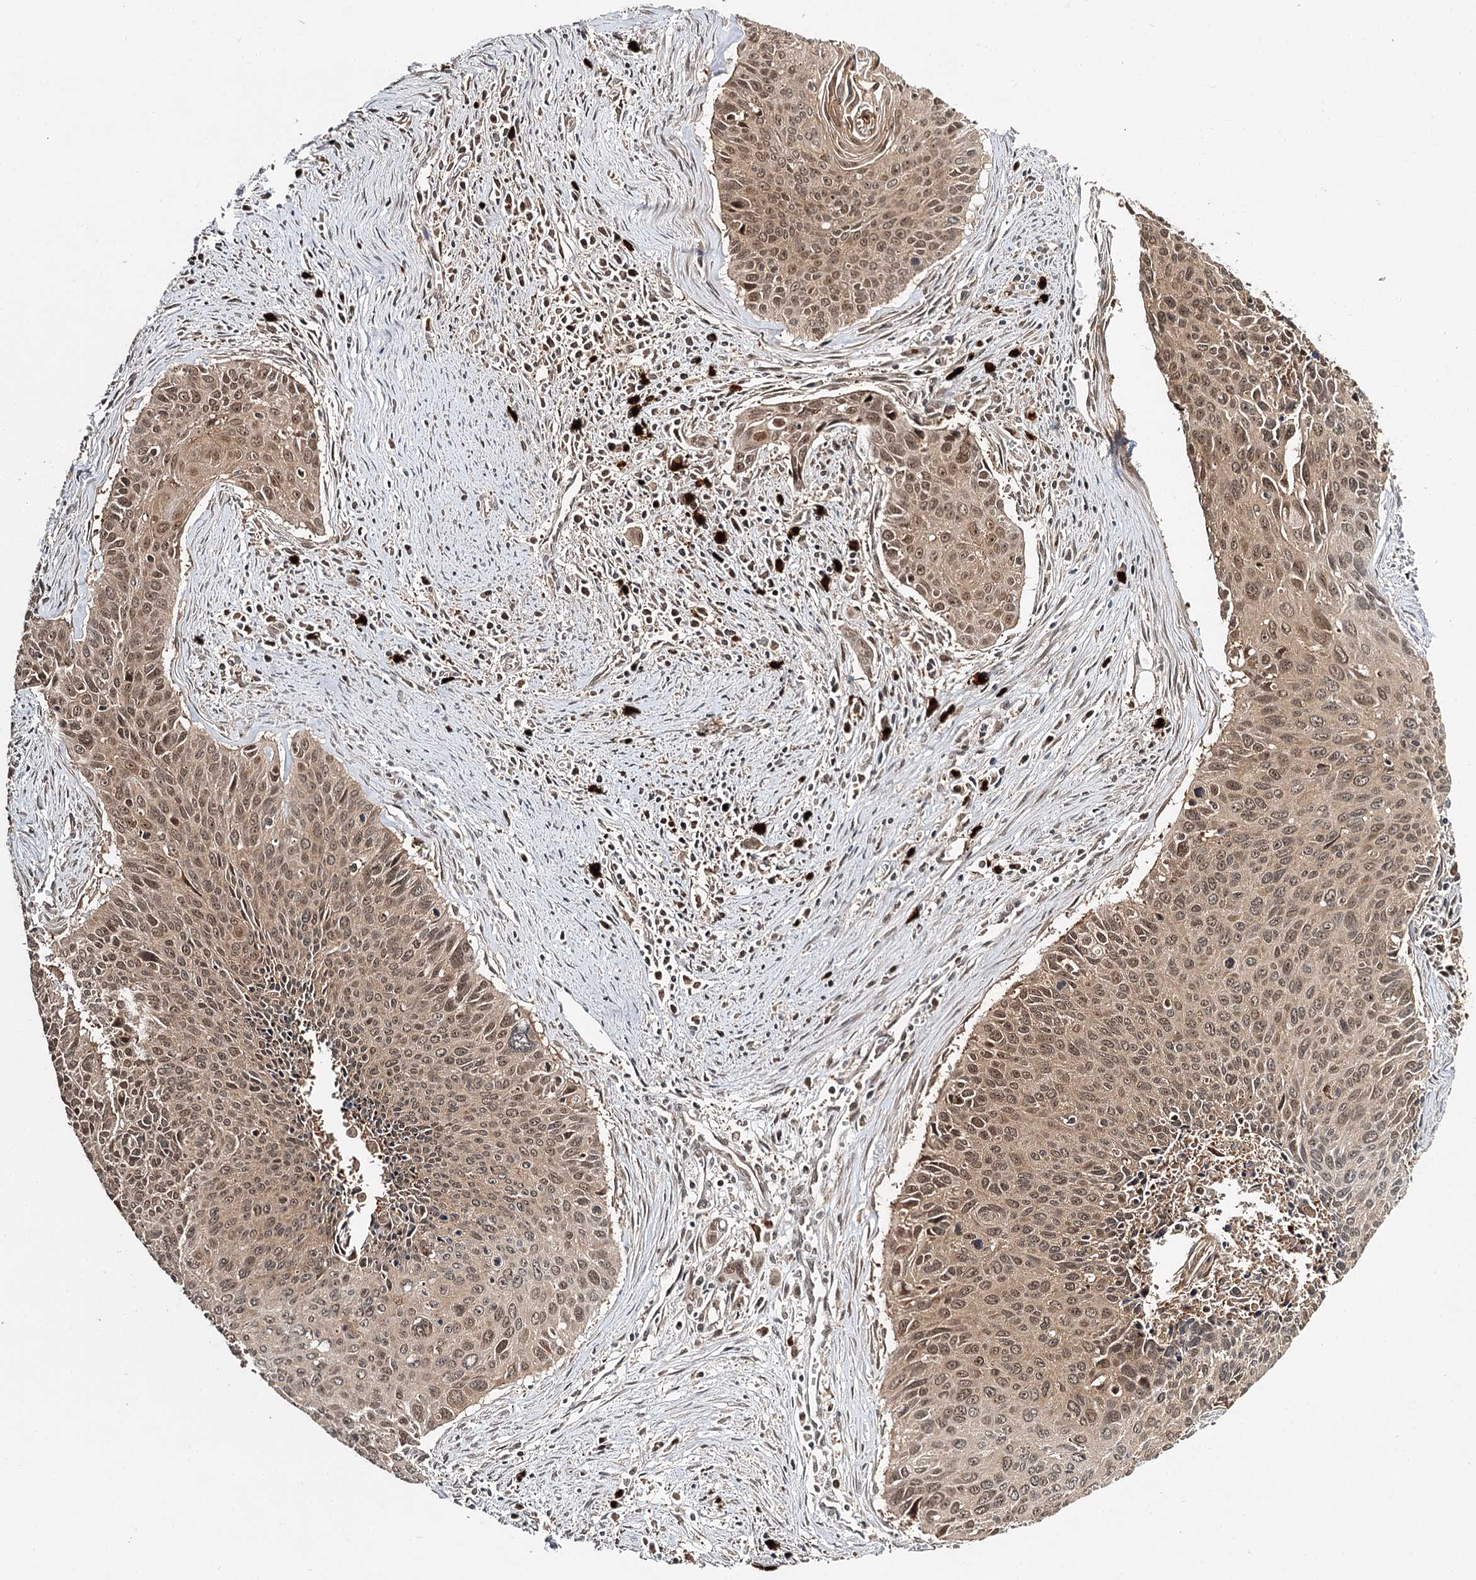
{"staining": {"intensity": "weak", "quantity": ">75%", "location": "nuclear"}, "tissue": "cervical cancer", "cell_type": "Tumor cells", "image_type": "cancer", "snomed": [{"axis": "morphology", "description": "Squamous cell carcinoma, NOS"}, {"axis": "topography", "description": "Cervix"}], "caption": "This histopathology image shows immunohistochemistry (IHC) staining of cervical cancer (squamous cell carcinoma), with low weak nuclear positivity in about >75% of tumor cells.", "gene": "N6AMT1", "patient": {"sex": "female", "age": 55}}